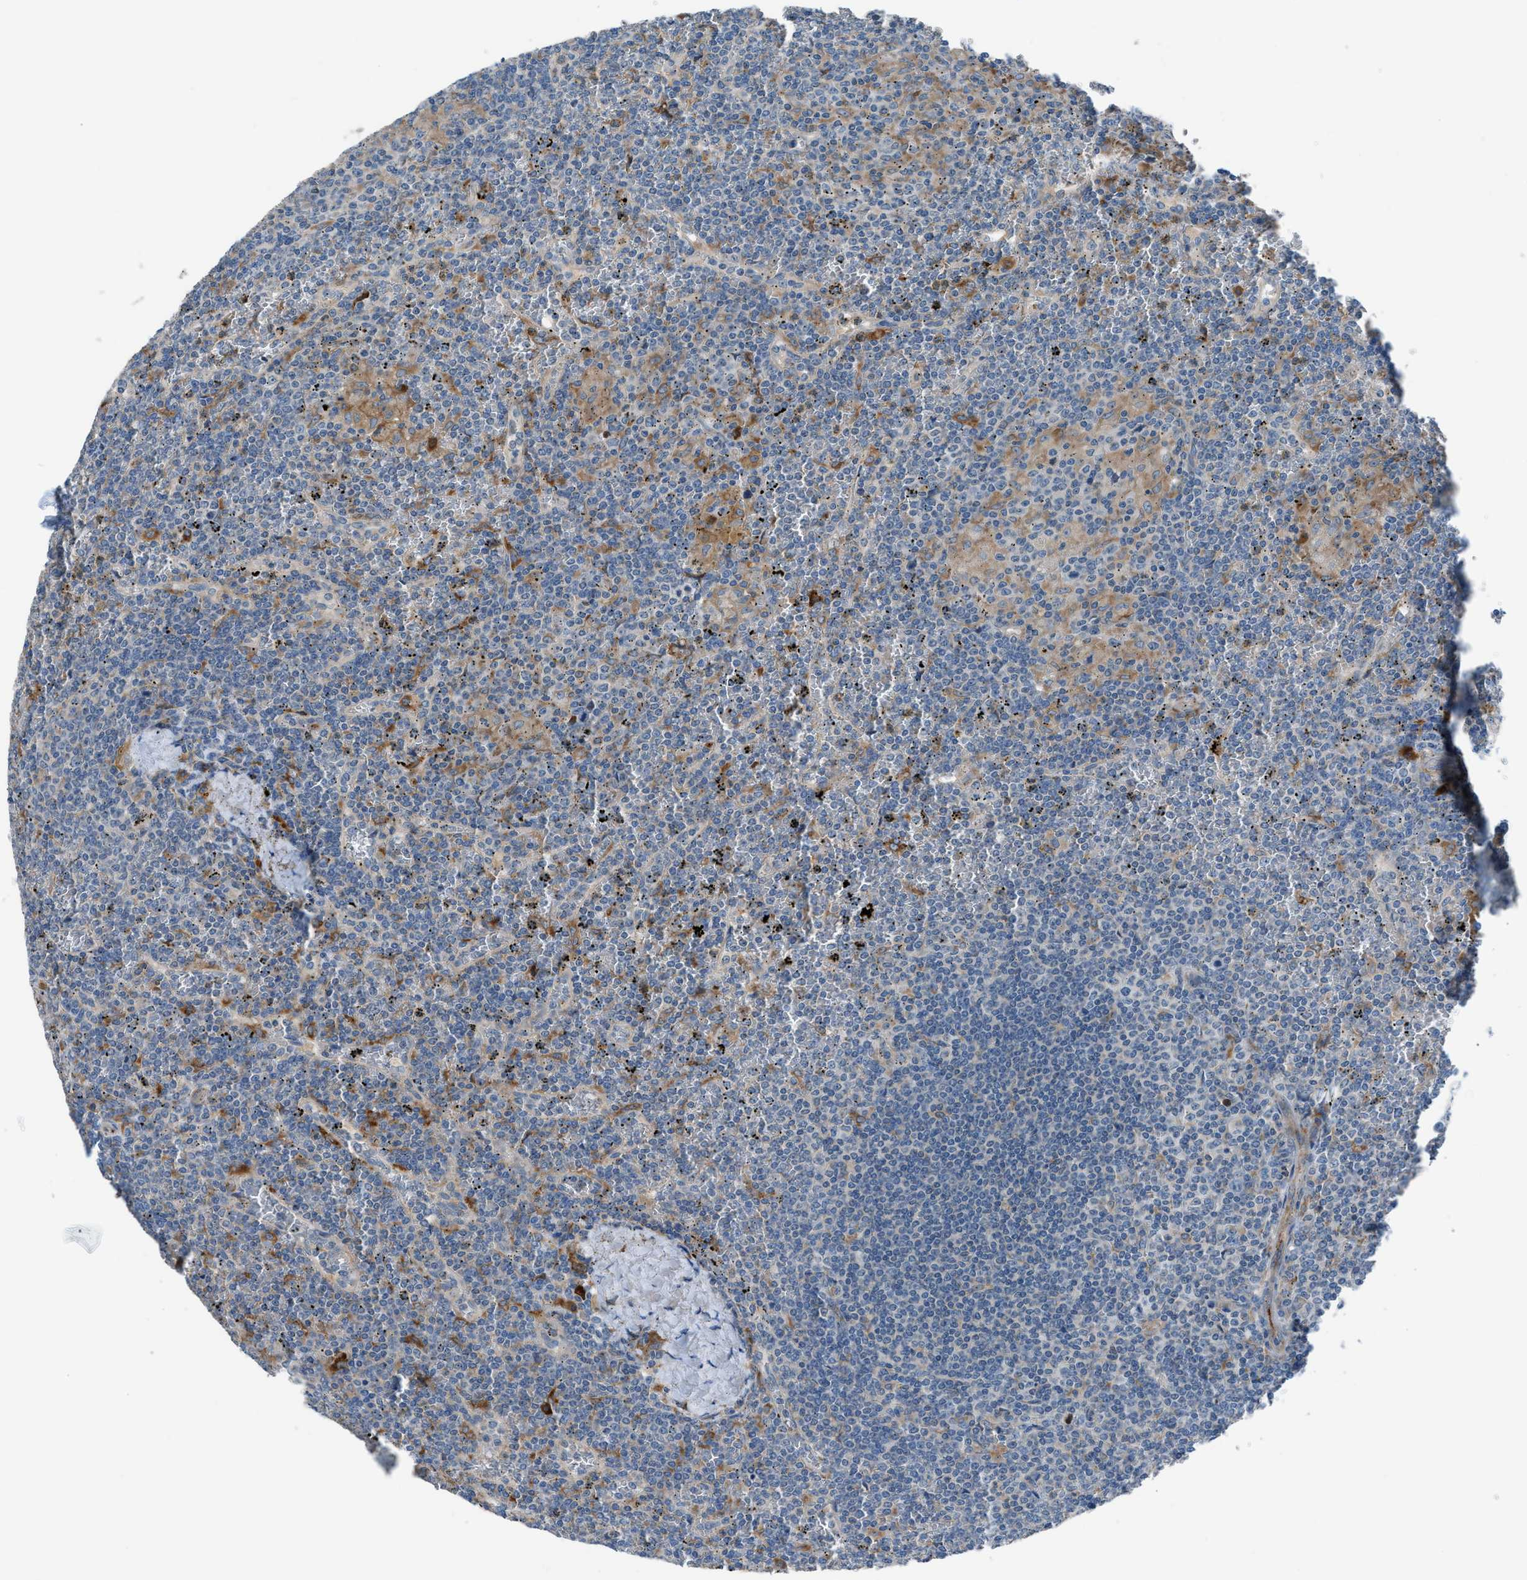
{"staining": {"intensity": "negative", "quantity": "none", "location": "none"}, "tissue": "lymphoma", "cell_type": "Tumor cells", "image_type": "cancer", "snomed": [{"axis": "morphology", "description": "Malignant lymphoma, non-Hodgkin's type, Low grade"}, {"axis": "topography", "description": "Spleen"}], "caption": "Tumor cells show no significant protein expression in lymphoma.", "gene": "HEG1", "patient": {"sex": "female", "age": 19}}